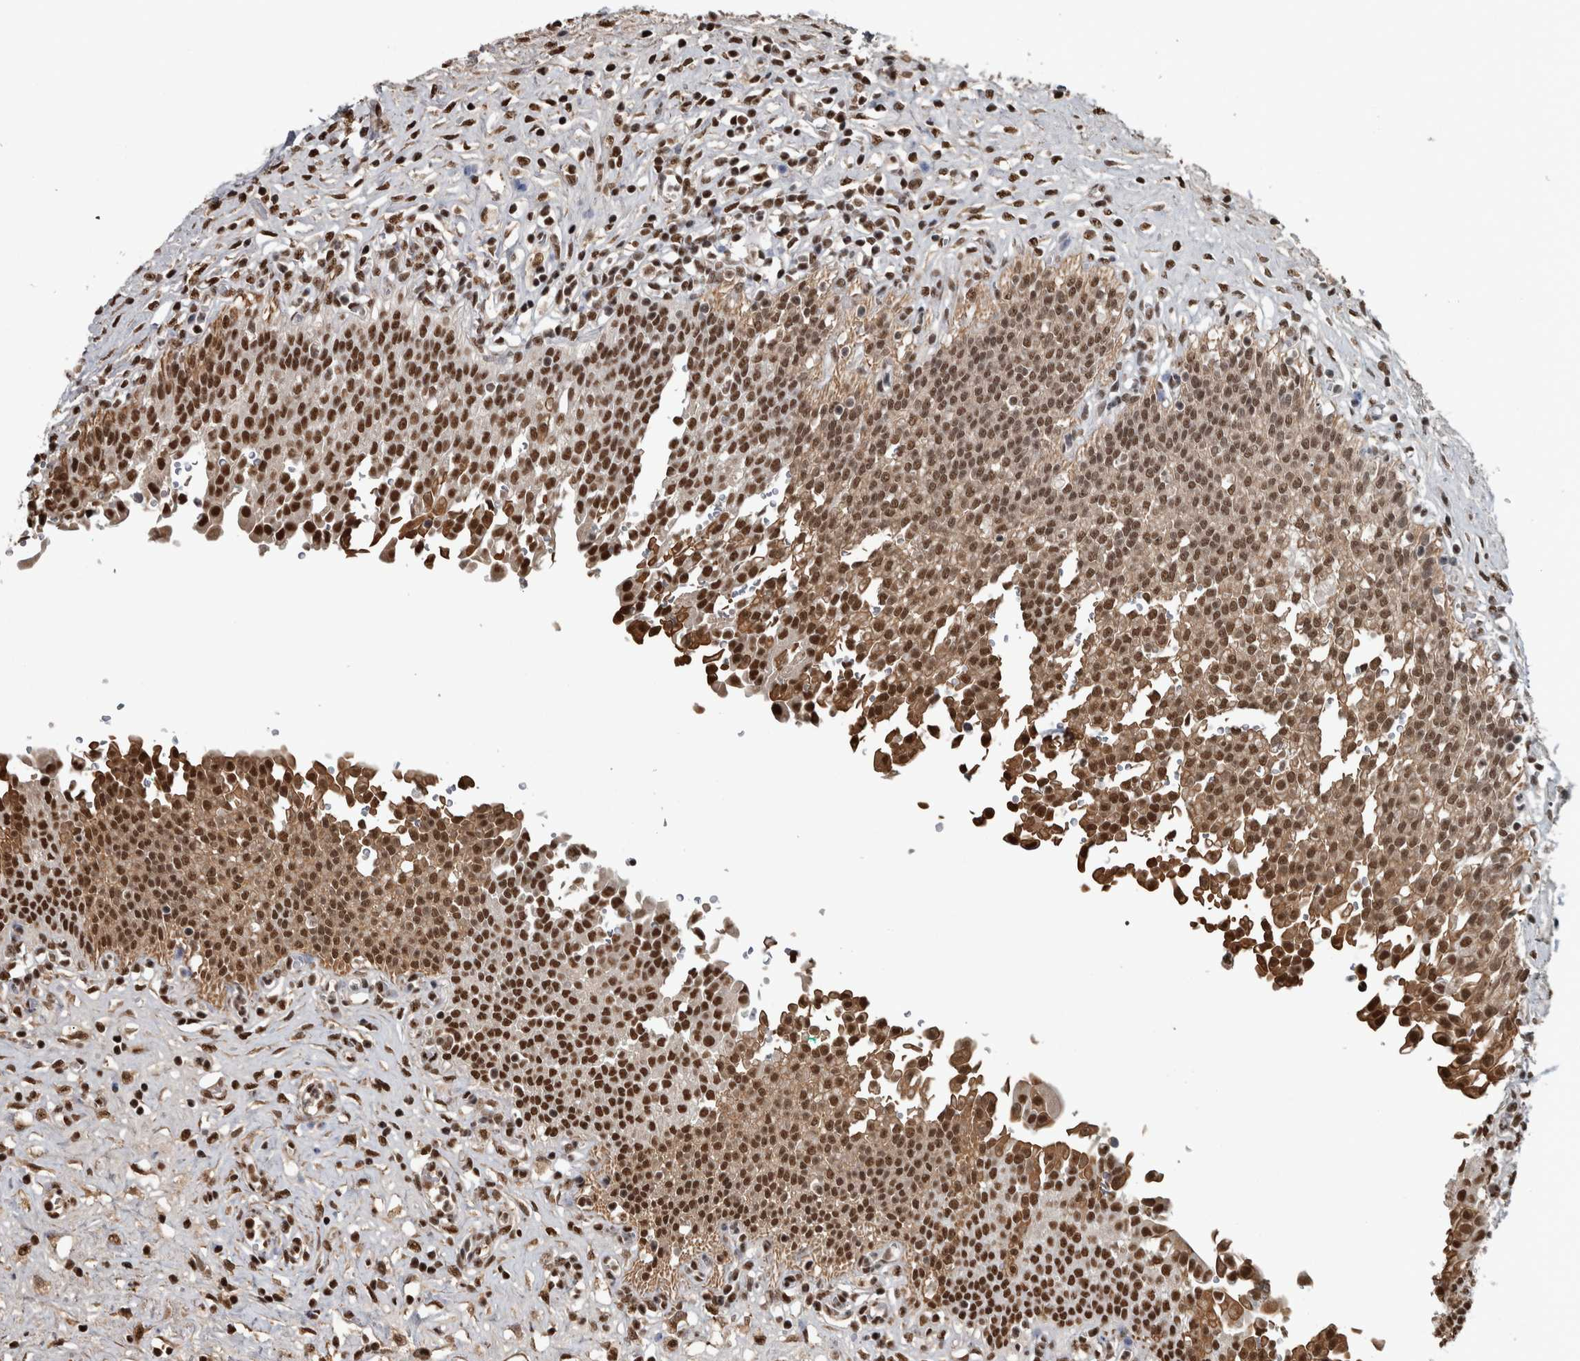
{"staining": {"intensity": "strong", "quantity": ">75%", "location": "nuclear"}, "tissue": "urinary bladder", "cell_type": "Urothelial cells", "image_type": "normal", "snomed": [{"axis": "morphology", "description": "Urothelial carcinoma, High grade"}, {"axis": "topography", "description": "Urinary bladder"}], "caption": "Immunohistochemistry of unremarkable human urinary bladder shows high levels of strong nuclear positivity in about >75% of urothelial cells. (DAB (3,3'-diaminobenzidine) IHC, brown staining for protein, blue staining for nuclei).", "gene": "TGS1", "patient": {"sex": "male", "age": 46}}